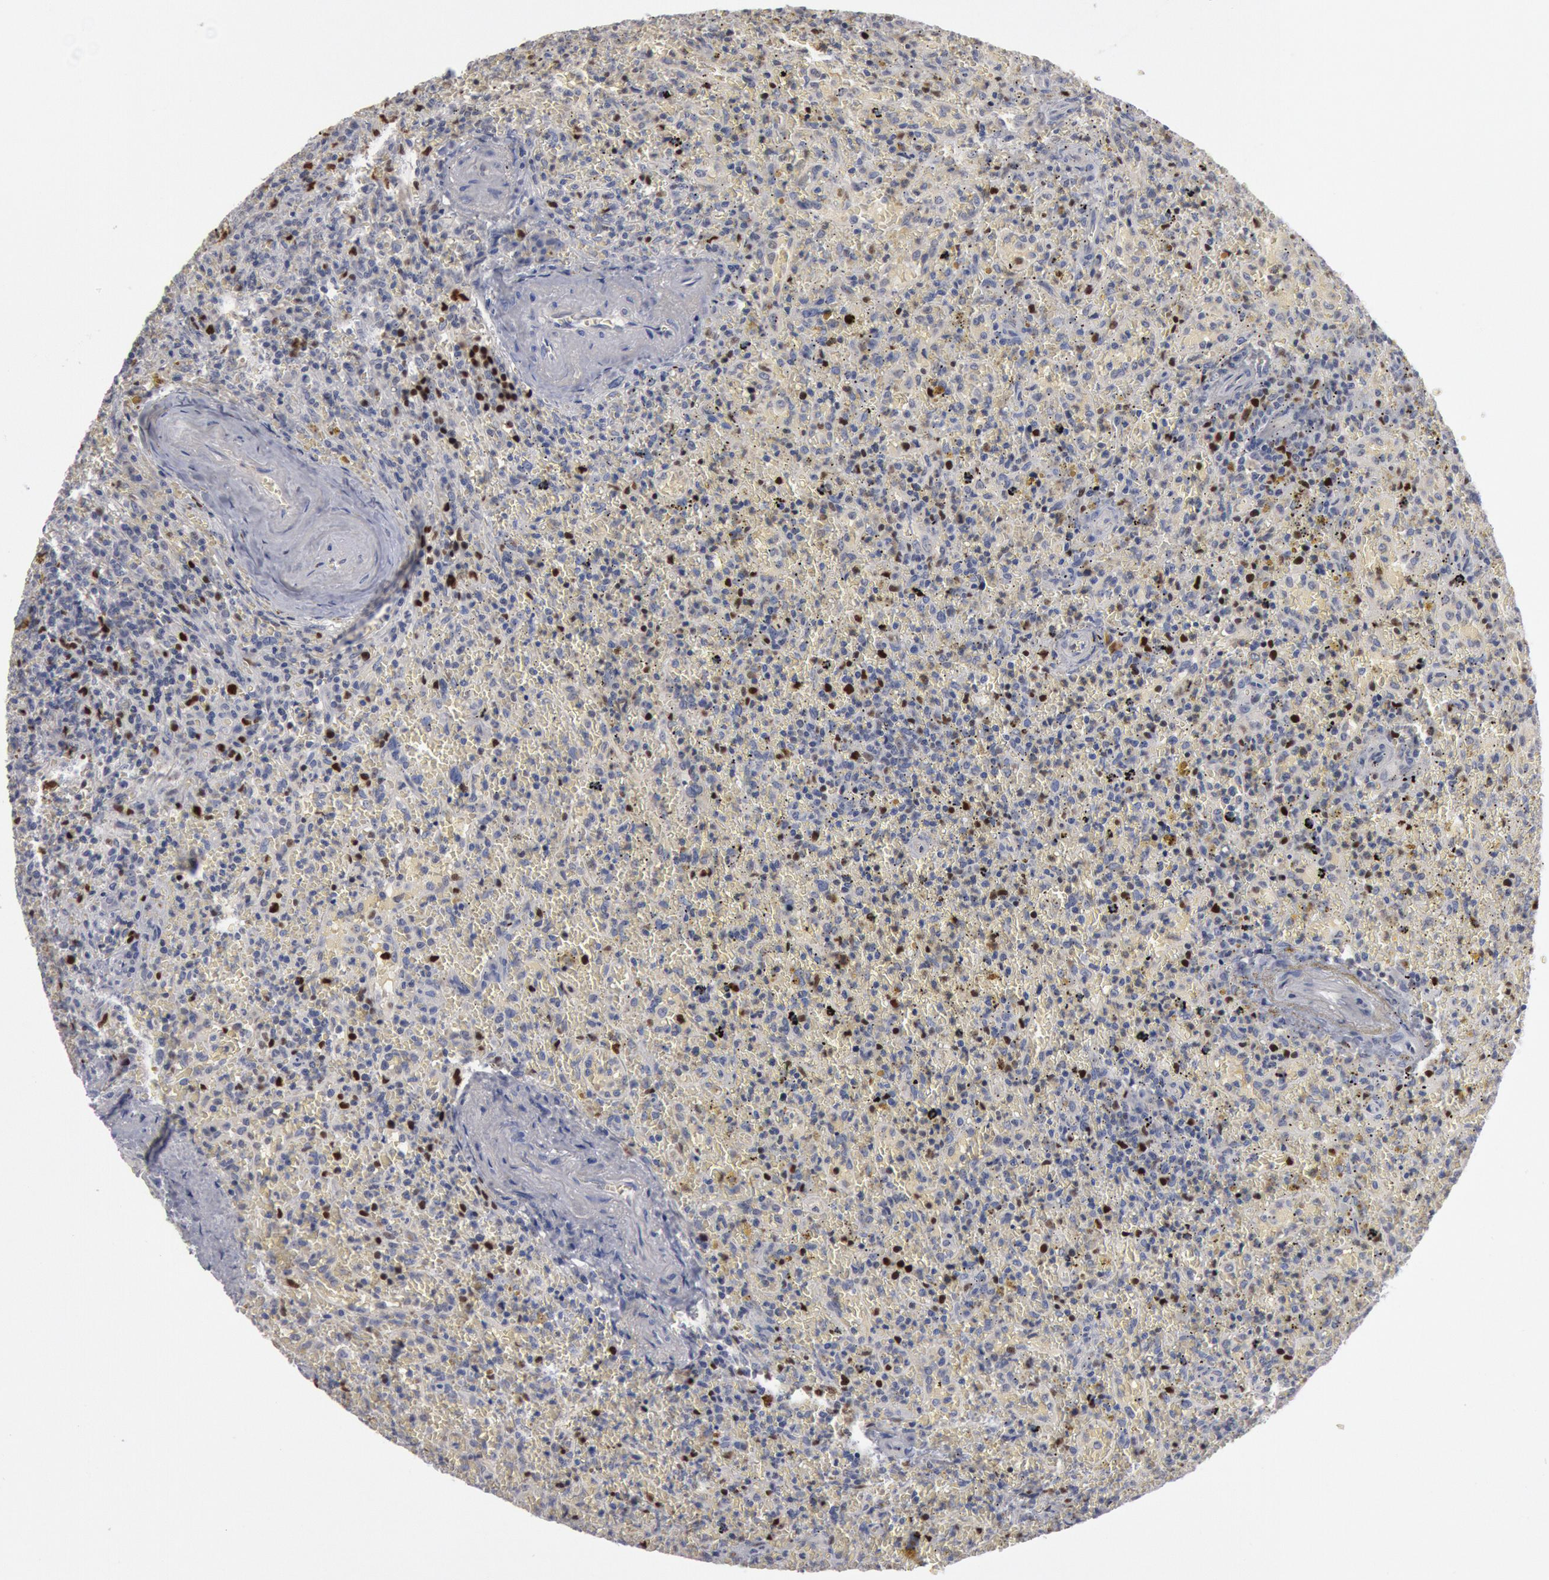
{"staining": {"intensity": "strong", "quantity": "25%-75%", "location": "nuclear"}, "tissue": "lymphoma", "cell_type": "Tumor cells", "image_type": "cancer", "snomed": [{"axis": "morphology", "description": "Malignant lymphoma, non-Hodgkin's type, High grade"}, {"axis": "topography", "description": "Spleen"}, {"axis": "topography", "description": "Lymph node"}], "caption": "The micrograph displays staining of lymphoma, revealing strong nuclear protein staining (brown color) within tumor cells.", "gene": "WDHD1", "patient": {"sex": "female", "age": 70}}